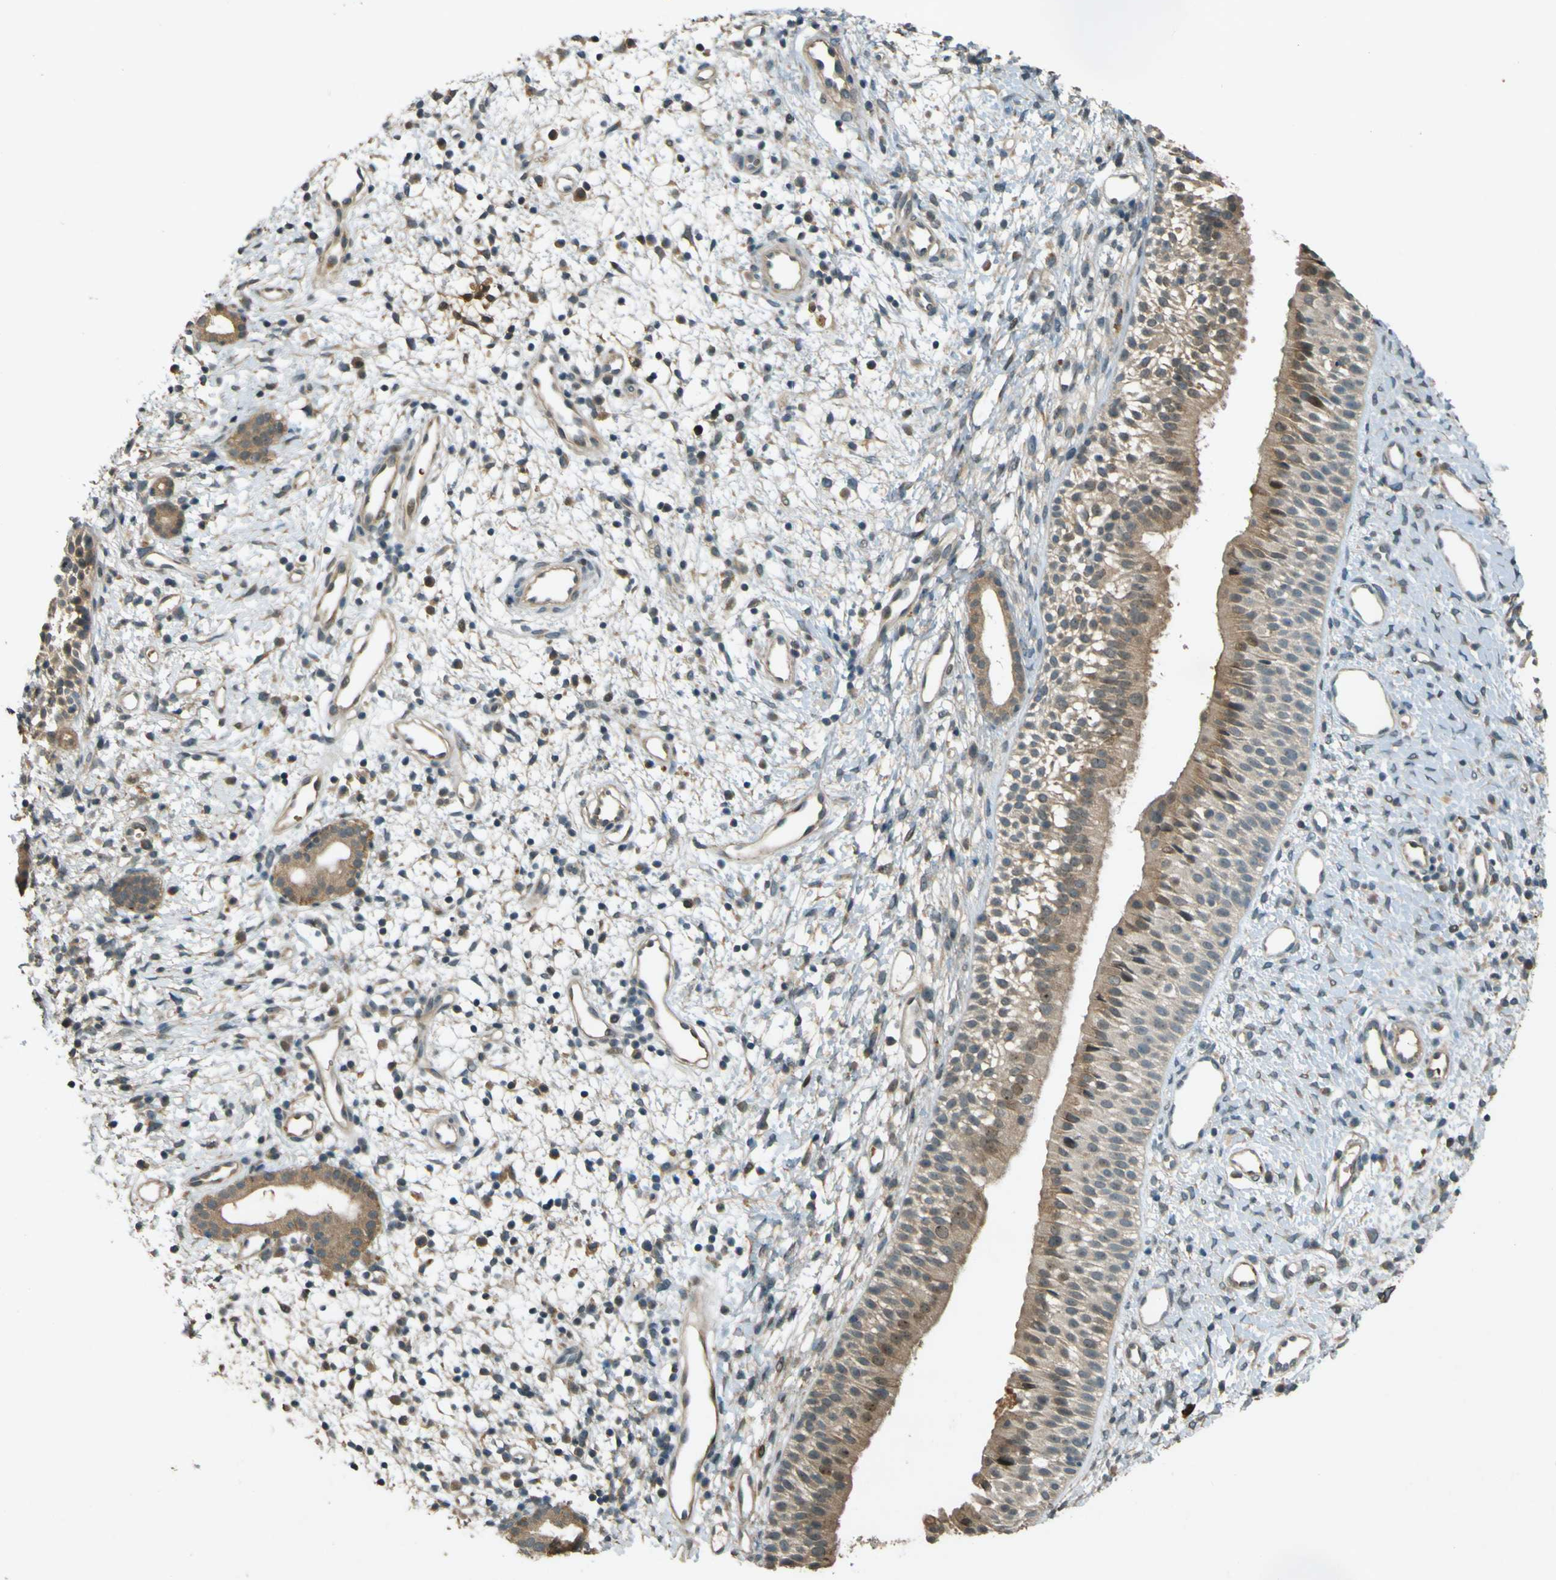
{"staining": {"intensity": "moderate", "quantity": ">75%", "location": "cytoplasmic/membranous,nuclear"}, "tissue": "nasopharynx", "cell_type": "Respiratory epithelial cells", "image_type": "normal", "snomed": [{"axis": "morphology", "description": "Normal tissue, NOS"}, {"axis": "topography", "description": "Nasopharynx"}], "caption": "Protein expression analysis of unremarkable human nasopharynx reveals moderate cytoplasmic/membranous,nuclear expression in approximately >75% of respiratory epithelial cells. Nuclei are stained in blue.", "gene": "MPDZ", "patient": {"sex": "male", "age": 22}}